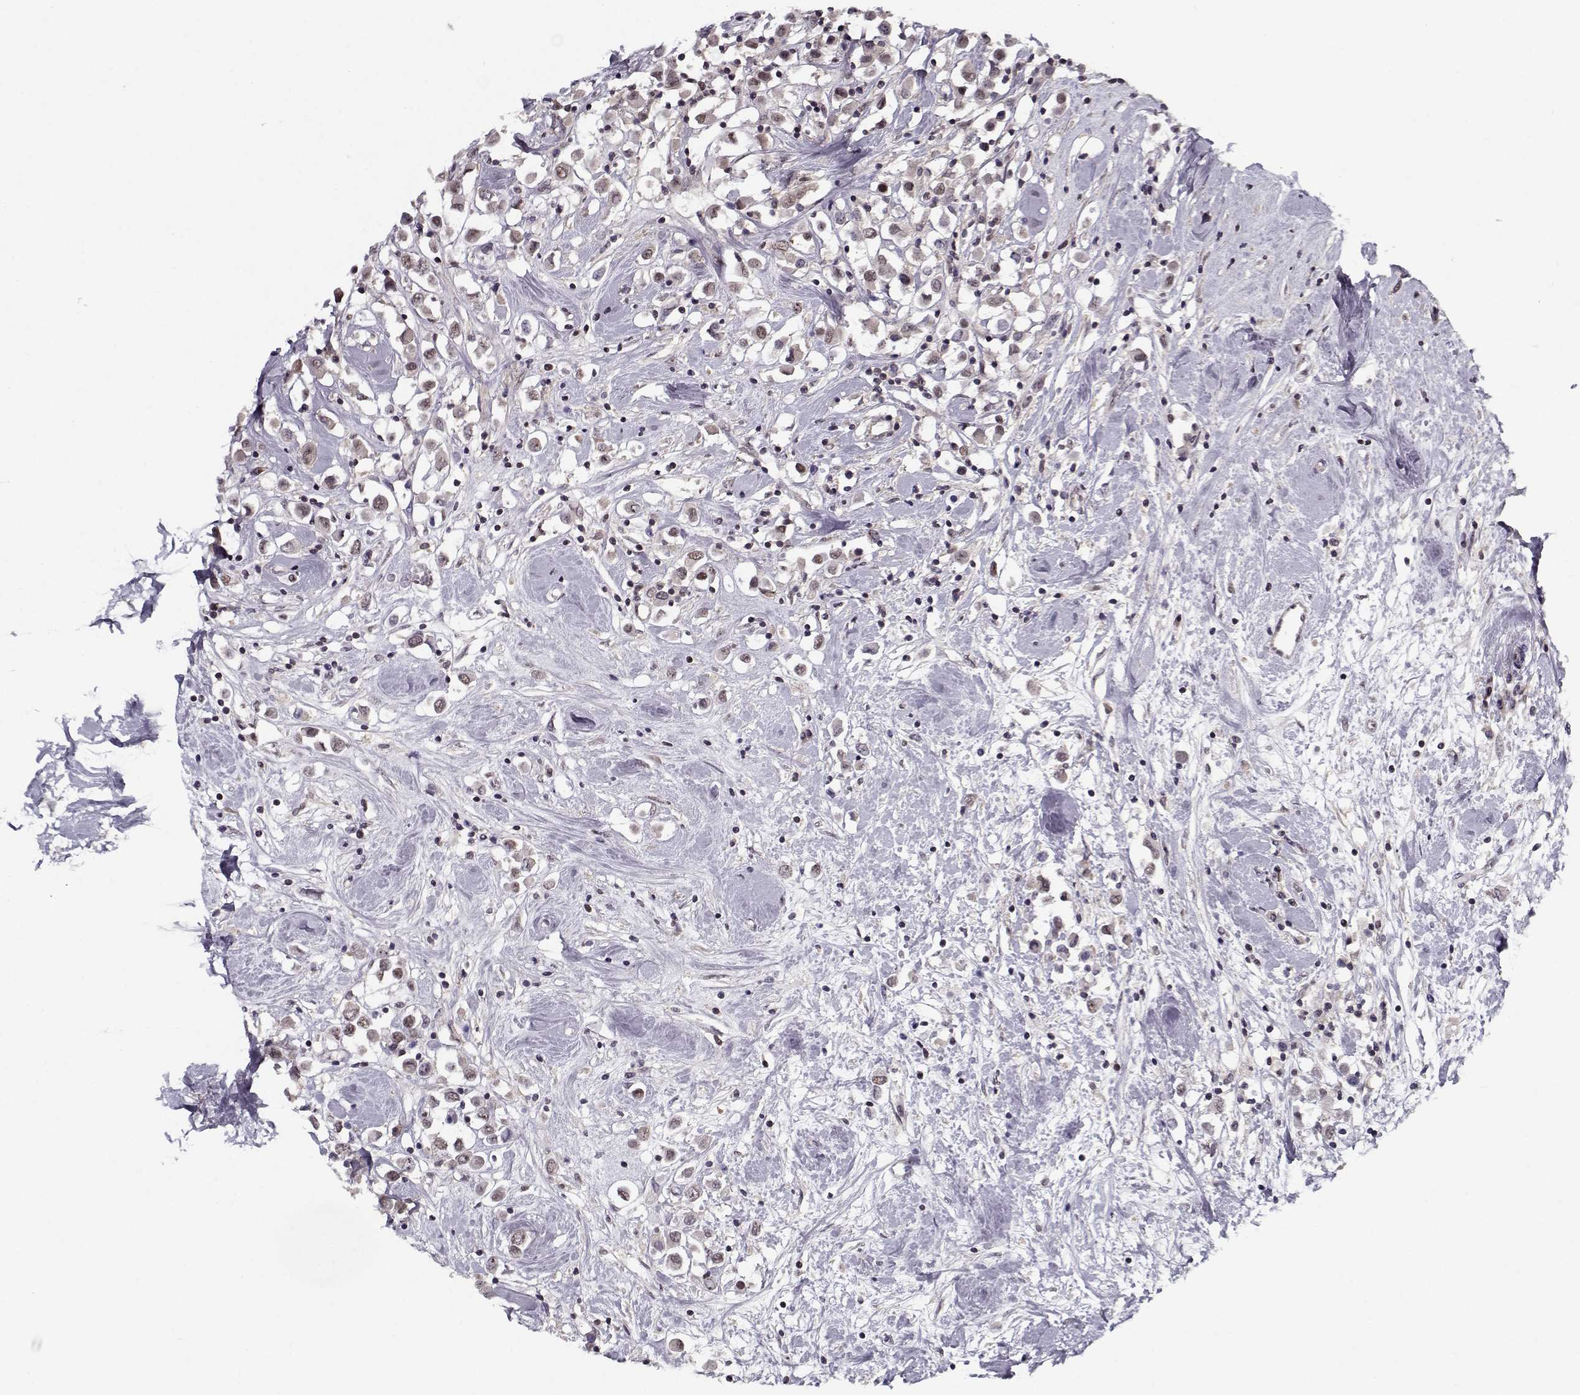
{"staining": {"intensity": "weak", "quantity": "25%-75%", "location": "nuclear"}, "tissue": "breast cancer", "cell_type": "Tumor cells", "image_type": "cancer", "snomed": [{"axis": "morphology", "description": "Duct carcinoma"}, {"axis": "topography", "description": "Breast"}], "caption": "High-magnification brightfield microscopy of intraductal carcinoma (breast) stained with DAB (3,3'-diaminobenzidine) (brown) and counterstained with hematoxylin (blue). tumor cells exhibit weak nuclear staining is present in approximately25%-75% of cells.", "gene": "TESPA1", "patient": {"sex": "female", "age": 61}}